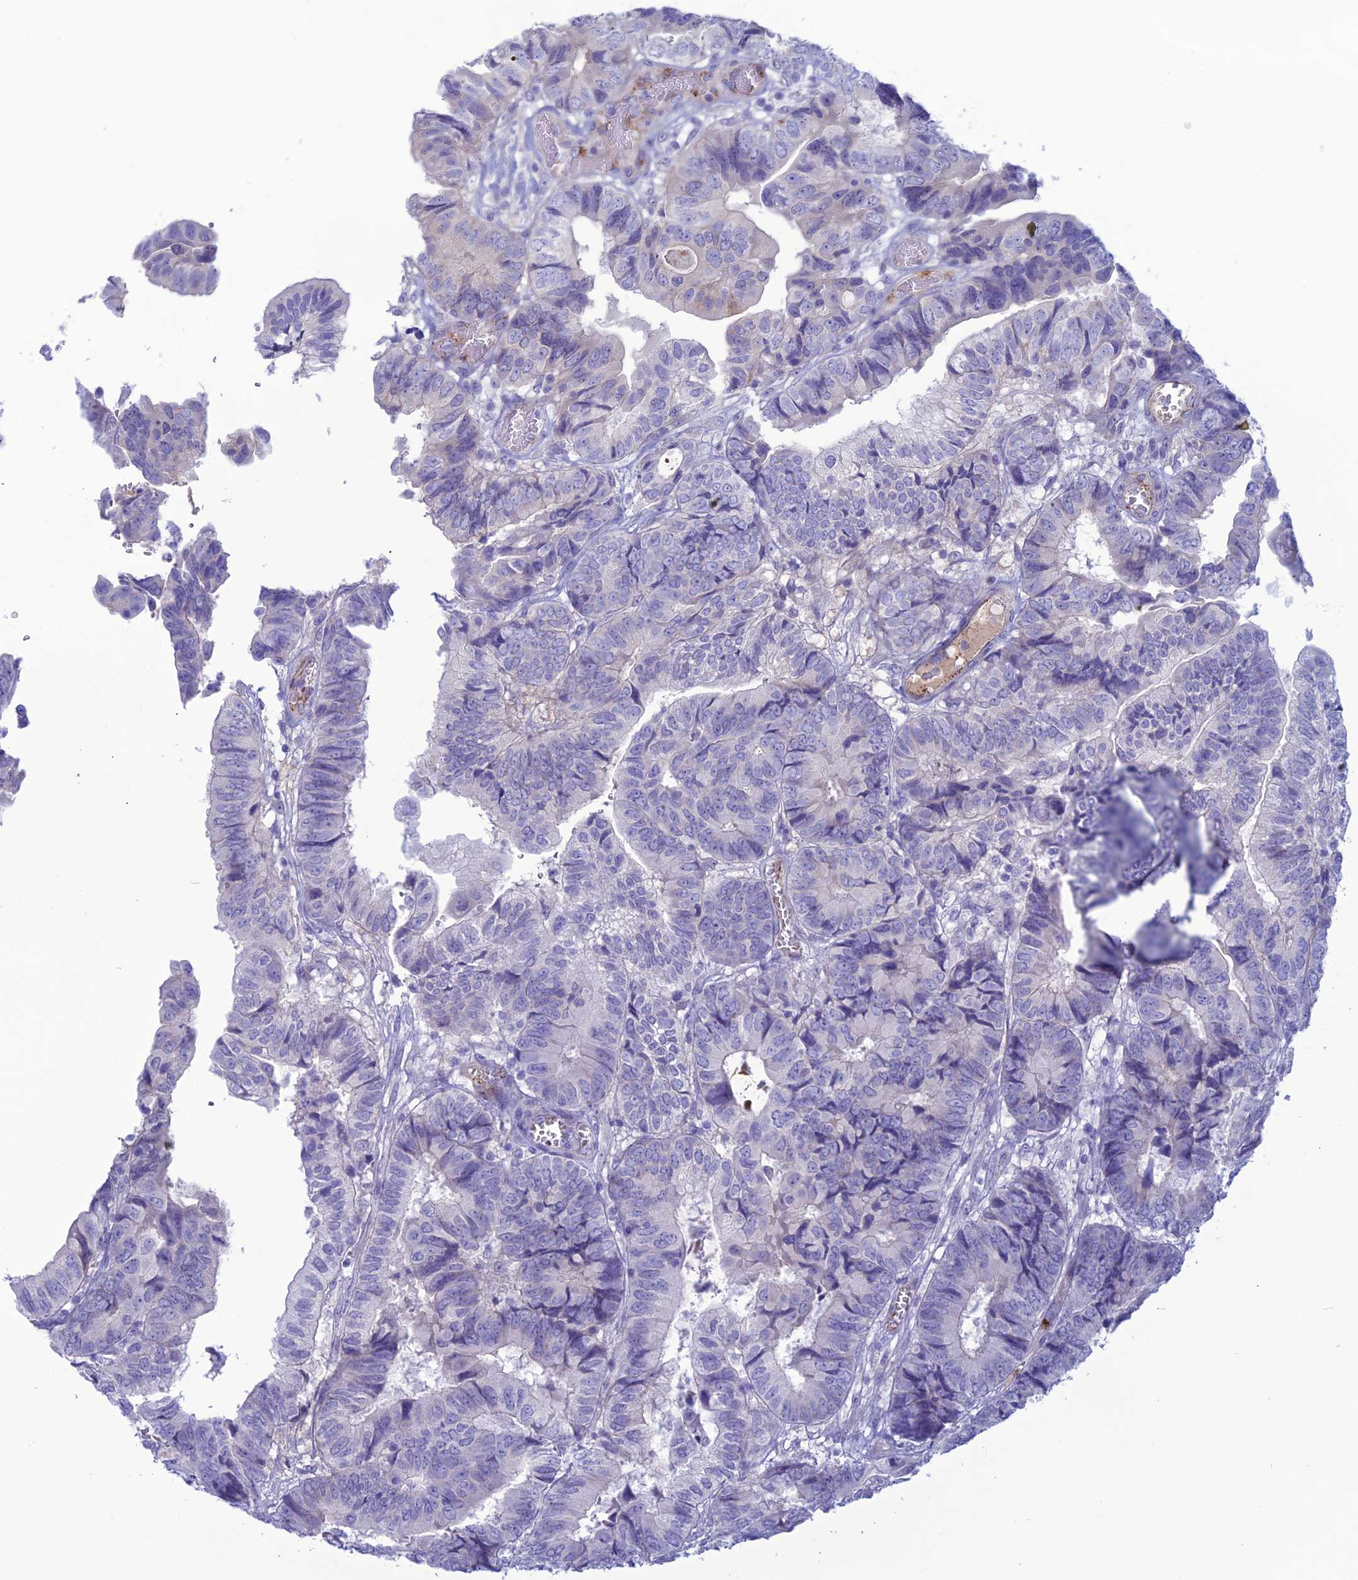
{"staining": {"intensity": "negative", "quantity": "none", "location": "none"}, "tissue": "colorectal cancer", "cell_type": "Tumor cells", "image_type": "cancer", "snomed": [{"axis": "morphology", "description": "Adenocarcinoma, NOS"}, {"axis": "topography", "description": "Colon"}], "caption": "DAB immunohistochemical staining of human colorectal cancer exhibits no significant positivity in tumor cells.", "gene": "CDC42EP5", "patient": {"sex": "male", "age": 85}}